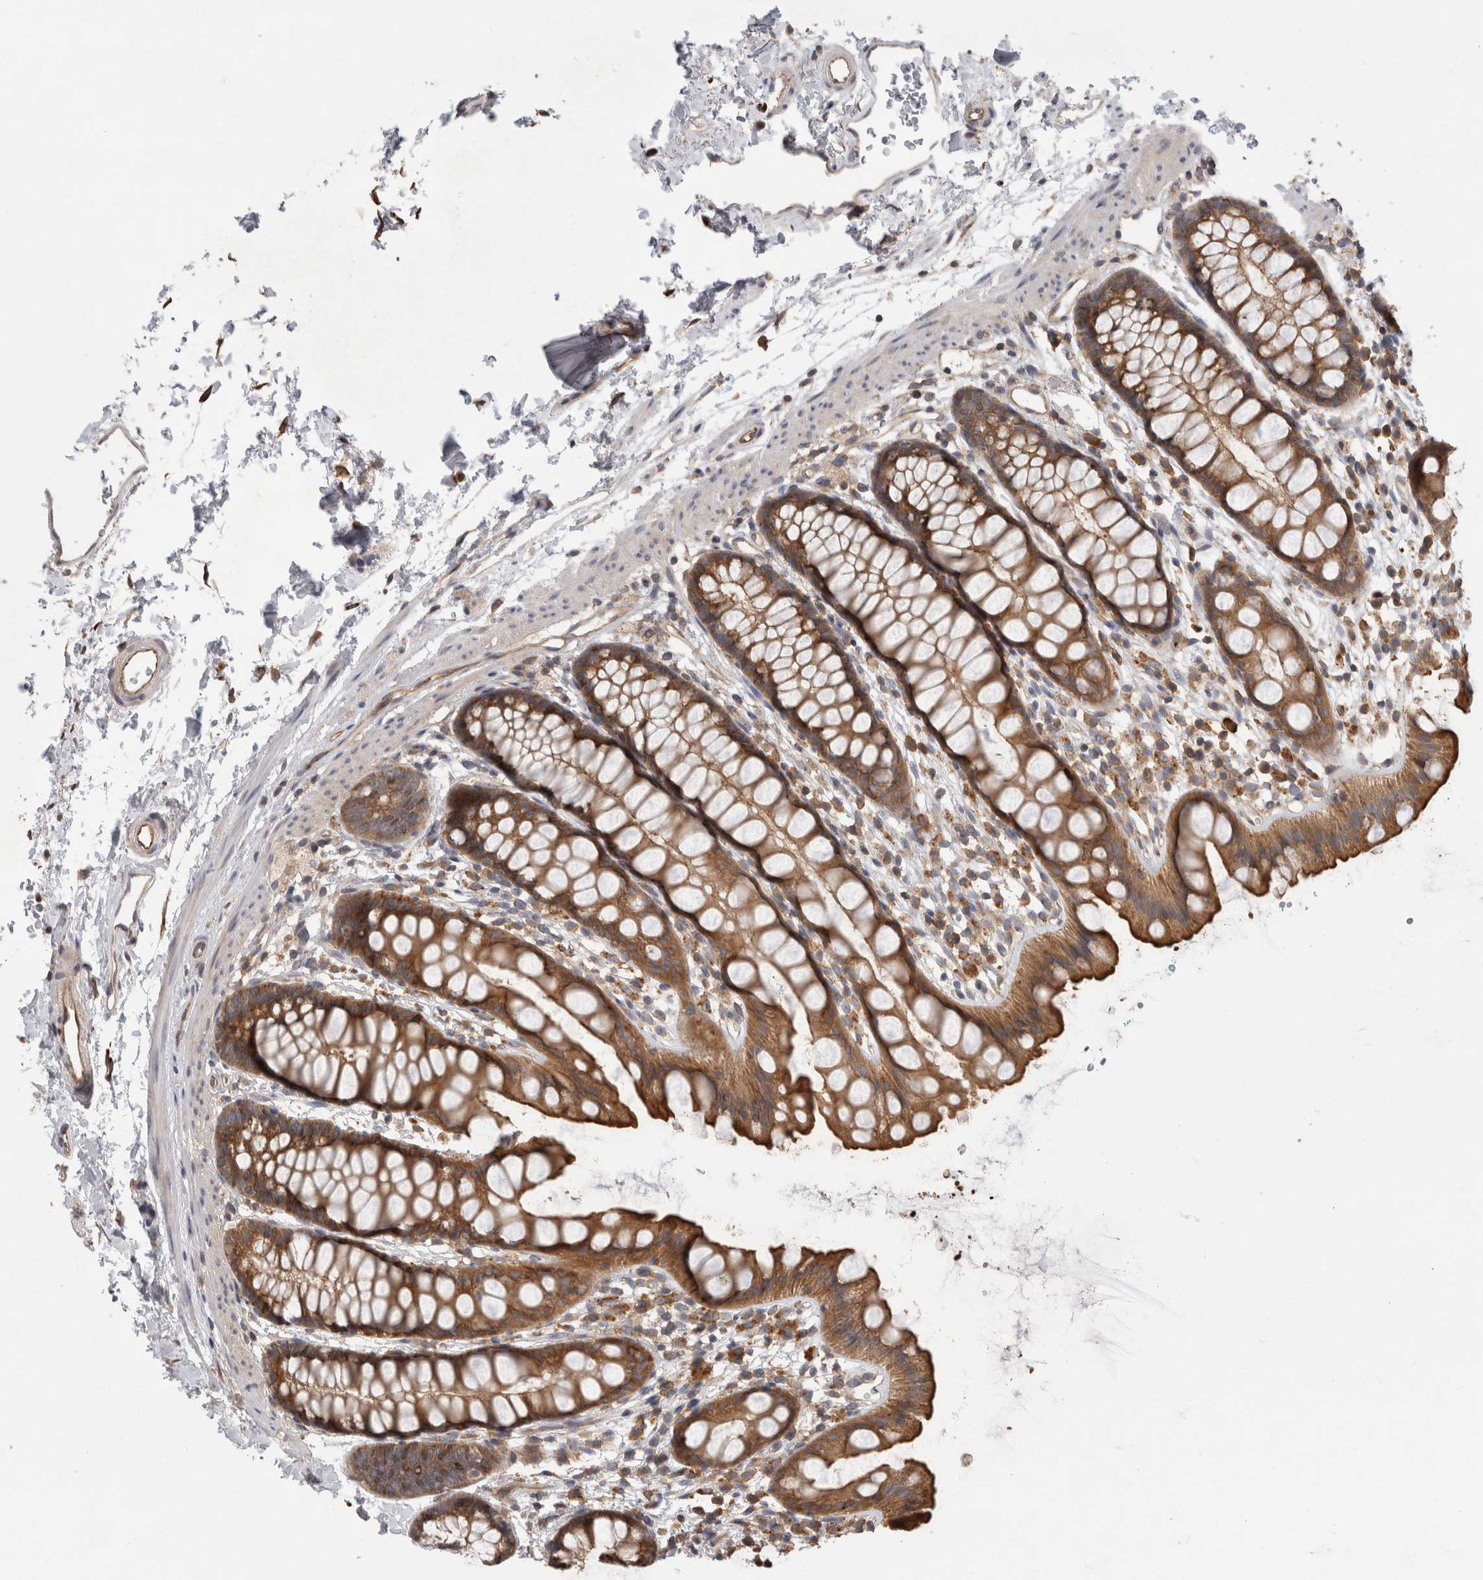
{"staining": {"intensity": "moderate", "quantity": ">75%", "location": "cytoplasmic/membranous"}, "tissue": "rectum", "cell_type": "Glandular cells", "image_type": "normal", "snomed": [{"axis": "morphology", "description": "Normal tissue, NOS"}, {"axis": "topography", "description": "Rectum"}], "caption": "Protein expression analysis of benign rectum reveals moderate cytoplasmic/membranous expression in approximately >75% of glandular cells. The protein is shown in brown color, while the nuclei are stained blue.", "gene": "PARP6", "patient": {"sex": "female", "age": 65}}